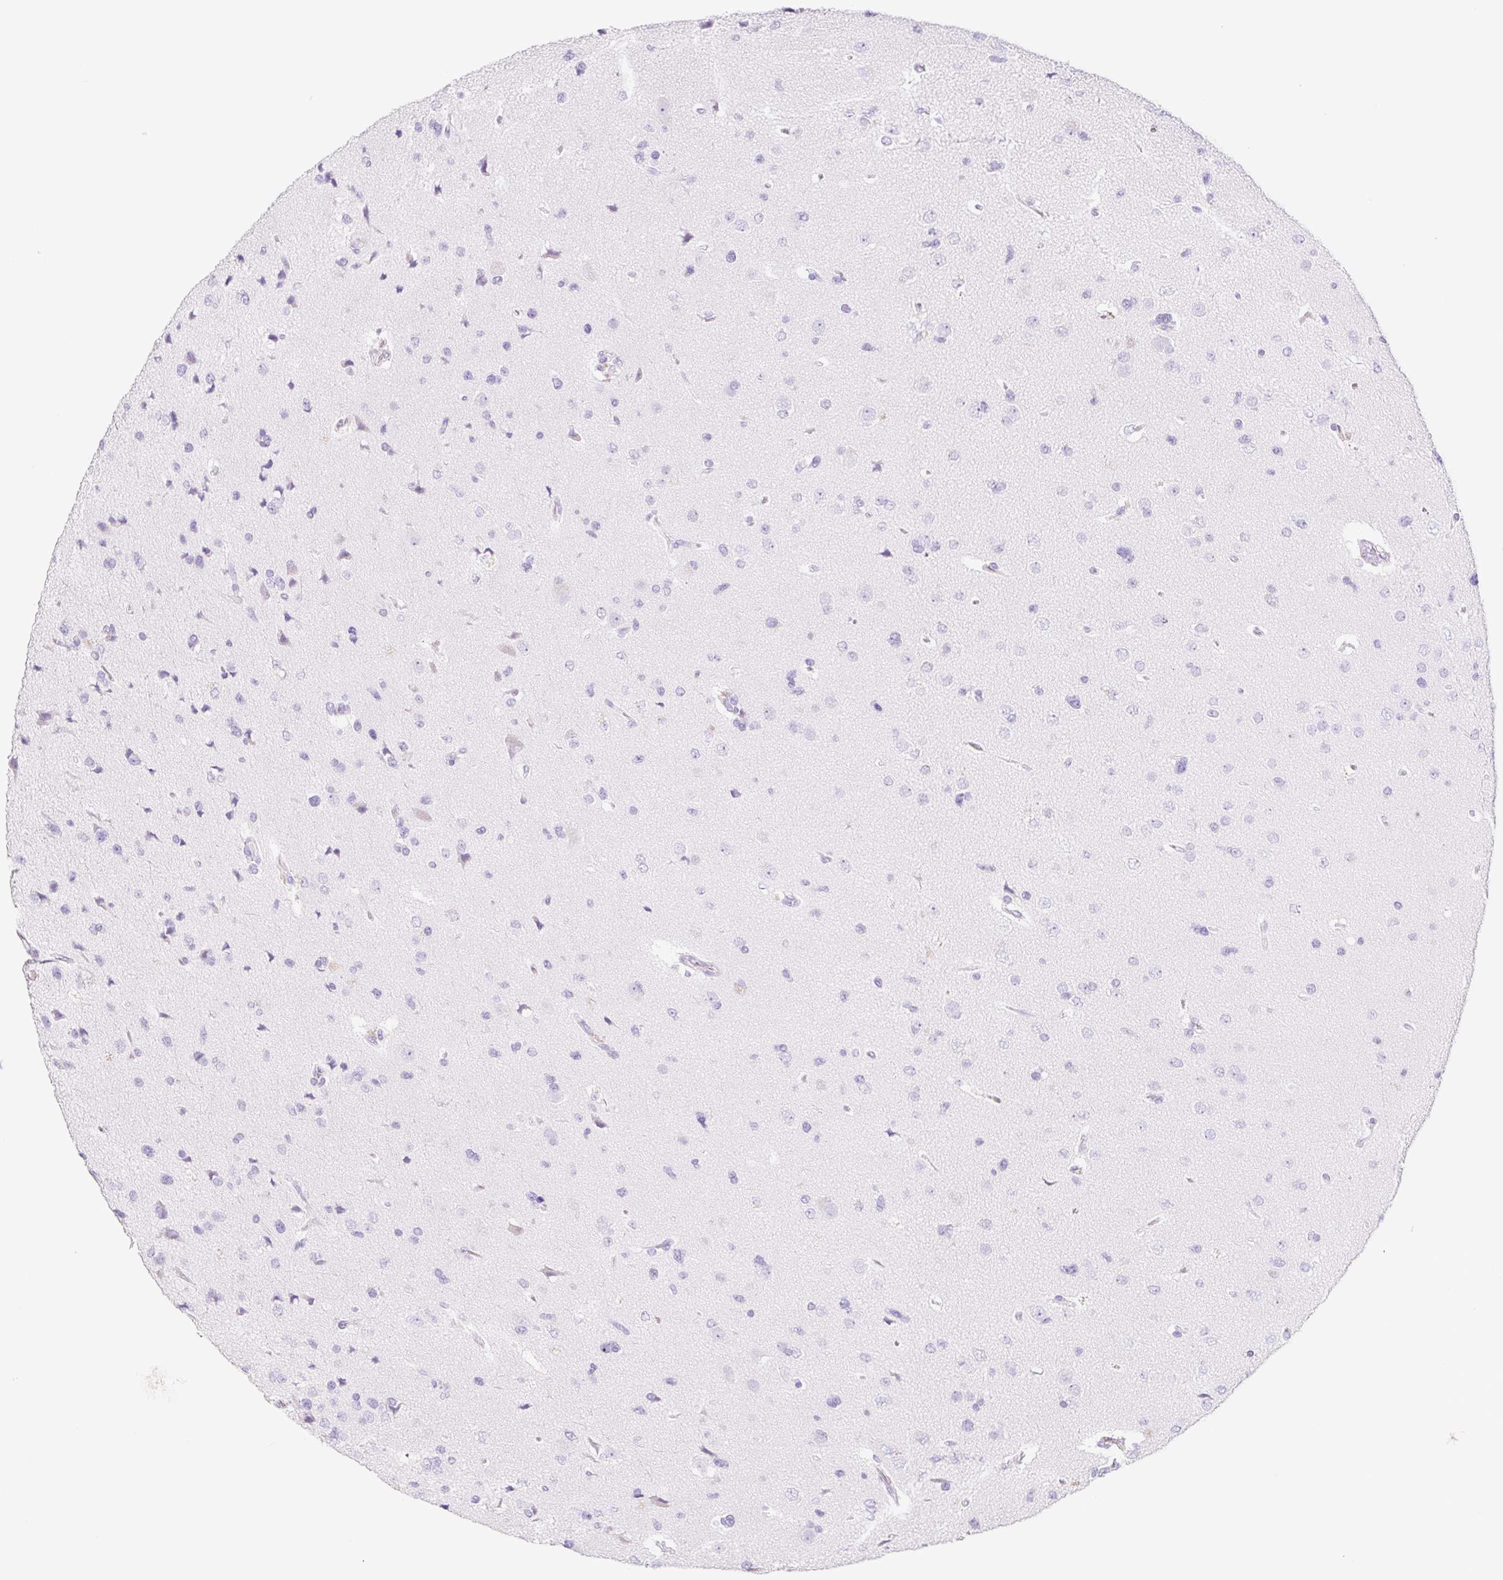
{"staining": {"intensity": "negative", "quantity": "none", "location": "none"}, "tissue": "glioma", "cell_type": "Tumor cells", "image_type": "cancer", "snomed": [{"axis": "morphology", "description": "Glioma, malignant, Low grade"}, {"axis": "topography", "description": "Brain"}], "caption": "Tumor cells show no significant expression in glioma. The staining was performed using DAB (3,3'-diaminobenzidine) to visualize the protein expression in brown, while the nuclei were stained in blue with hematoxylin (Magnification: 20x).", "gene": "CYP21A2", "patient": {"sex": "female", "age": 55}}